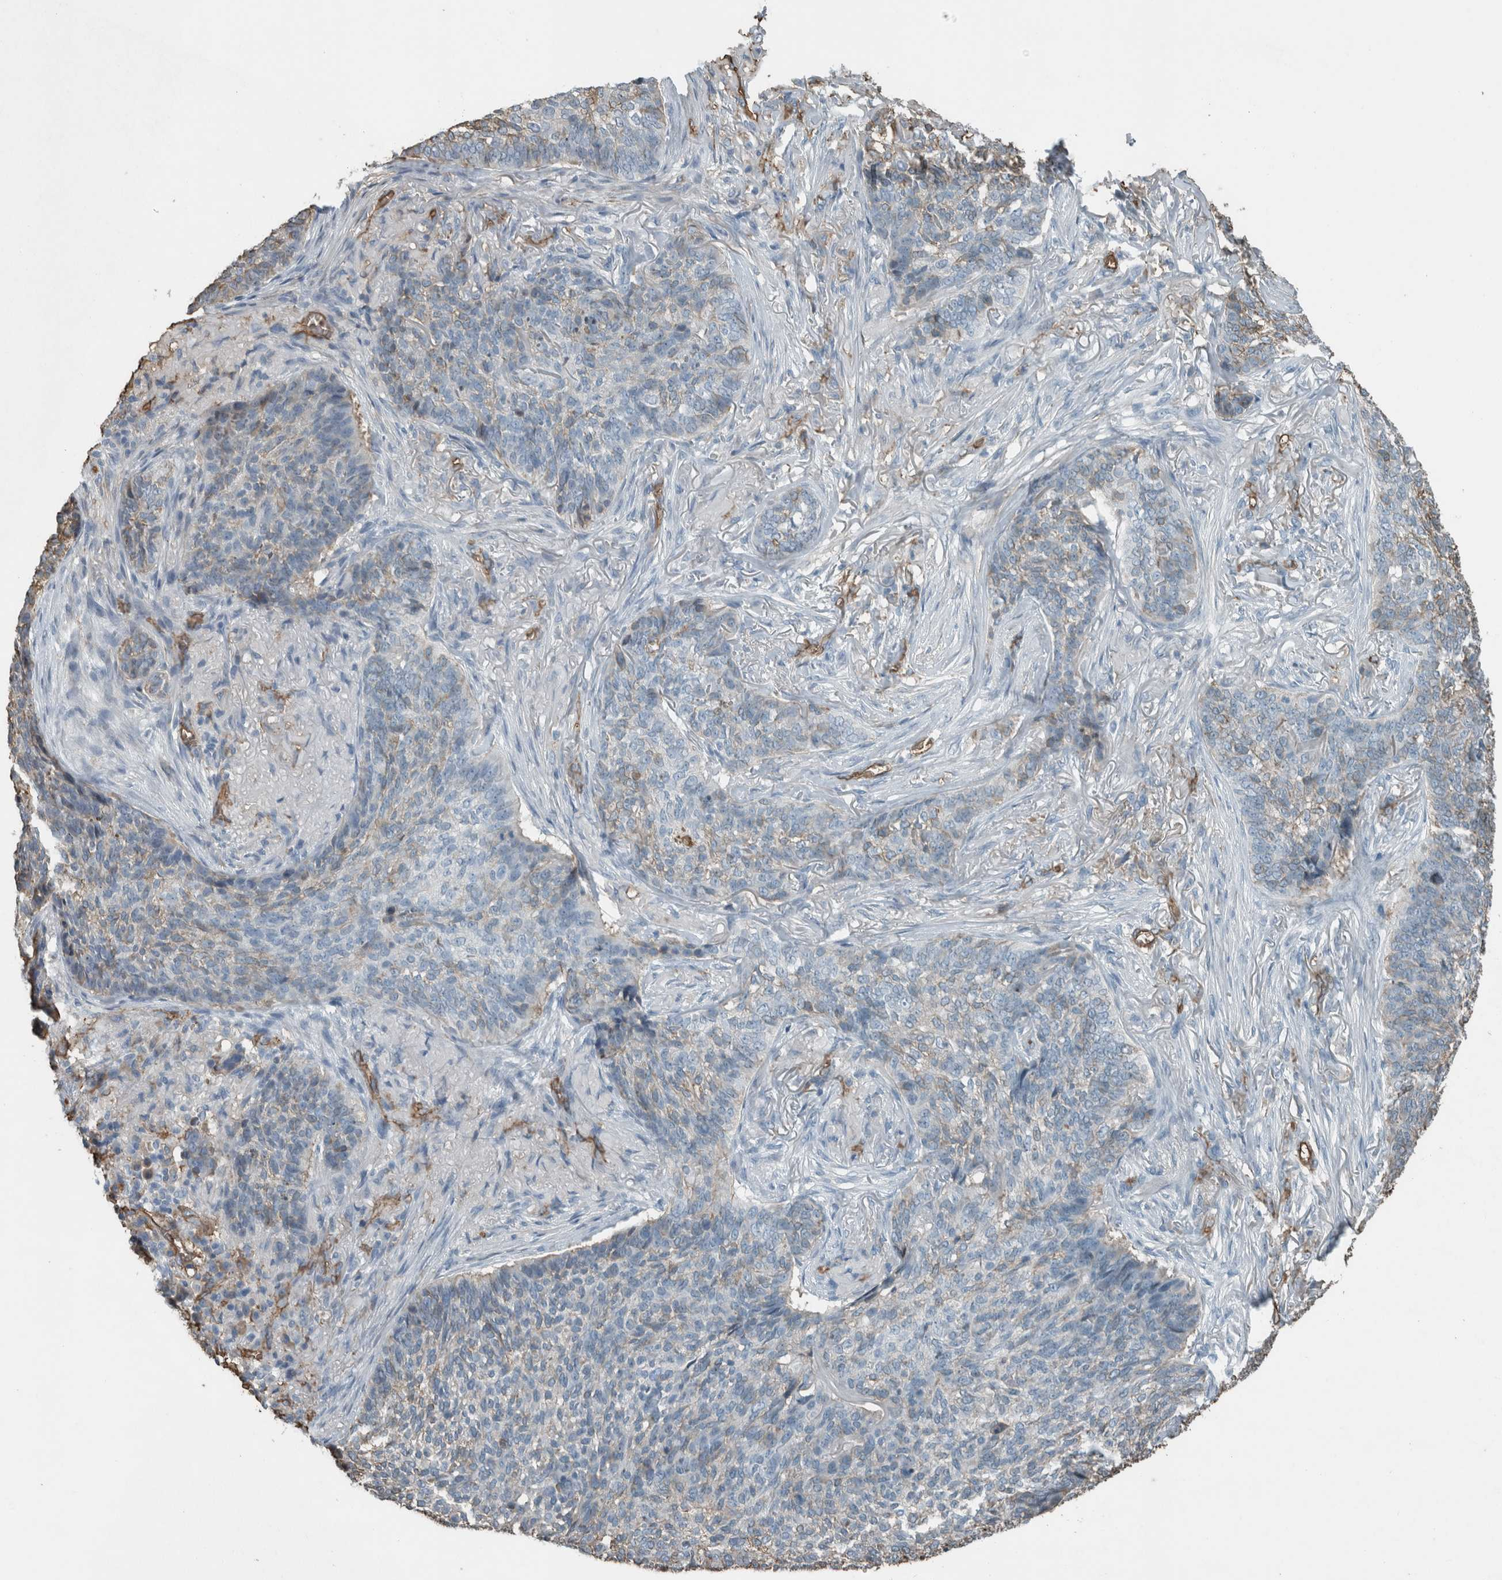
{"staining": {"intensity": "weak", "quantity": "<25%", "location": "cytoplasmic/membranous"}, "tissue": "skin cancer", "cell_type": "Tumor cells", "image_type": "cancer", "snomed": [{"axis": "morphology", "description": "Basal cell carcinoma"}, {"axis": "topography", "description": "Skin"}], "caption": "Immunohistochemistry (IHC) image of neoplastic tissue: human skin cancer (basal cell carcinoma) stained with DAB (3,3'-diaminobenzidine) reveals no significant protein staining in tumor cells. (DAB immunohistochemistry (IHC) visualized using brightfield microscopy, high magnification).", "gene": "LBP", "patient": {"sex": "male", "age": 85}}